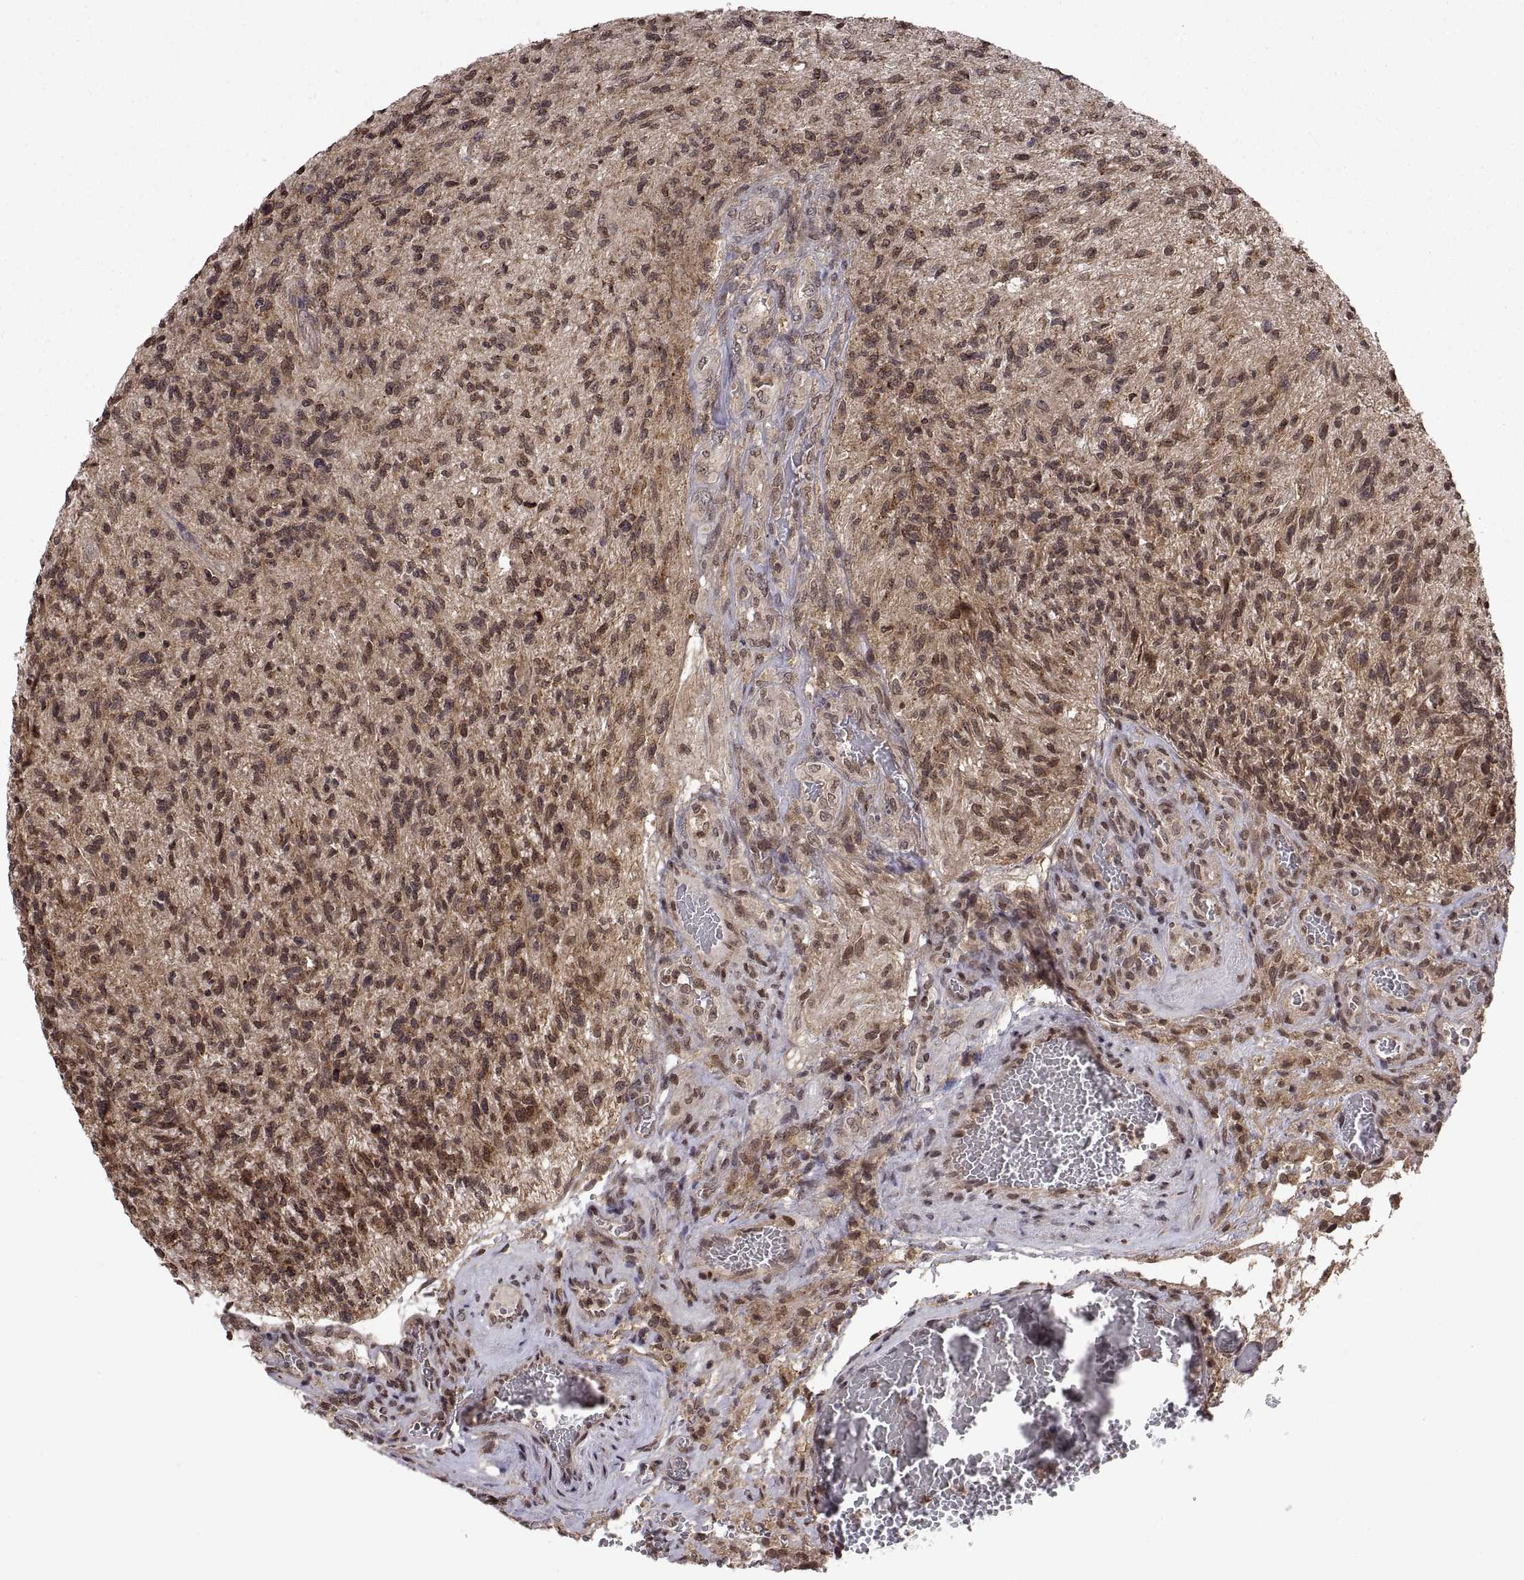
{"staining": {"intensity": "moderate", "quantity": ">75%", "location": "cytoplasmic/membranous,nuclear"}, "tissue": "glioma", "cell_type": "Tumor cells", "image_type": "cancer", "snomed": [{"axis": "morphology", "description": "Glioma, malignant, High grade"}, {"axis": "topography", "description": "Brain"}], "caption": "A medium amount of moderate cytoplasmic/membranous and nuclear positivity is identified in about >75% of tumor cells in malignant glioma (high-grade) tissue.", "gene": "ZNRF2", "patient": {"sex": "male", "age": 56}}